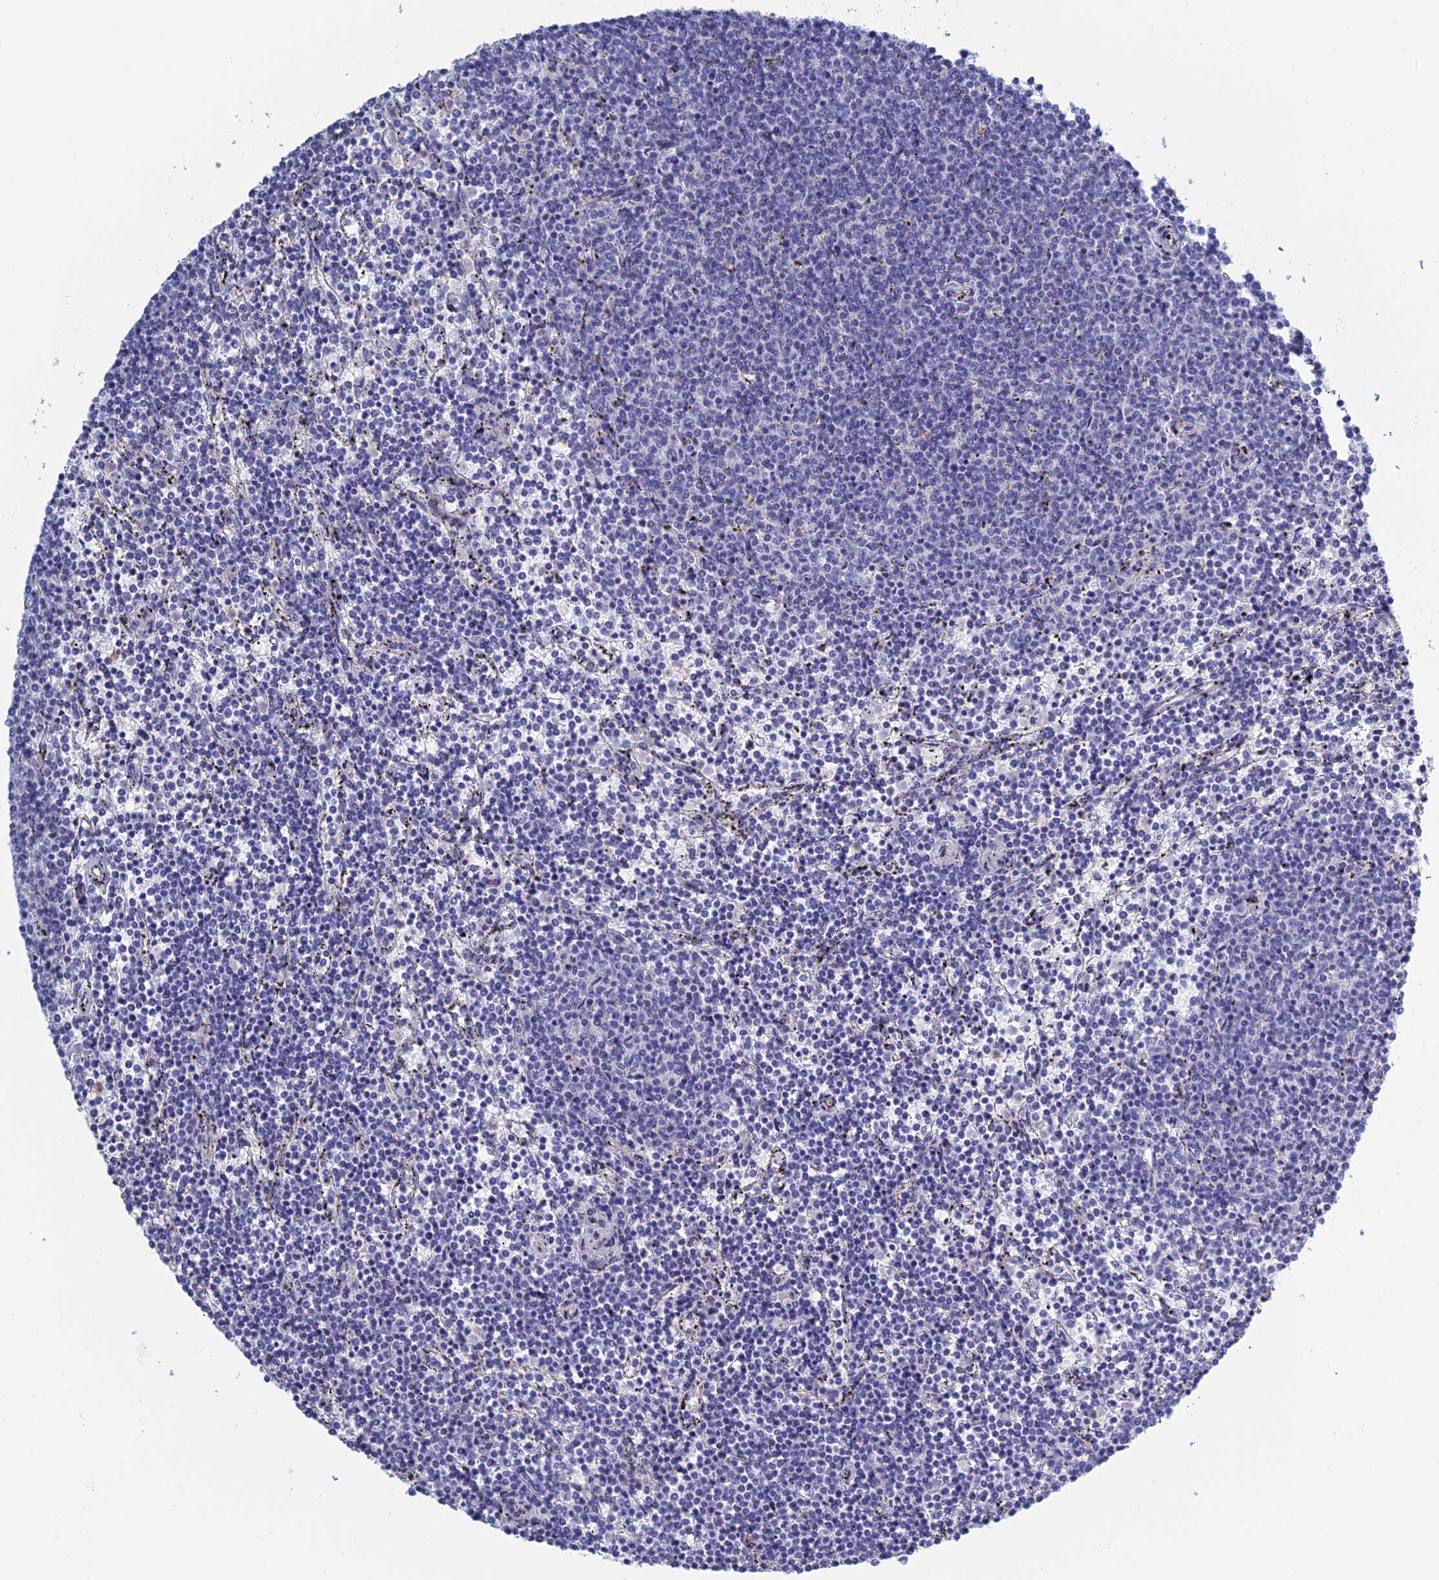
{"staining": {"intensity": "negative", "quantity": "none", "location": "none"}, "tissue": "lymphoma", "cell_type": "Tumor cells", "image_type": "cancer", "snomed": [{"axis": "morphology", "description": "Malignant lymphoma, non-Hodgkin's type, Low grade"}, {"axis": "topography", "description": "Spleen"}], "caption": "Tumor cells are negative for brown protein staining in low-grade malignant lymphoma, non-Hodgkin's type.", "gene": "PCDHA8", "patient": {"sex": "female", "age": 50}}